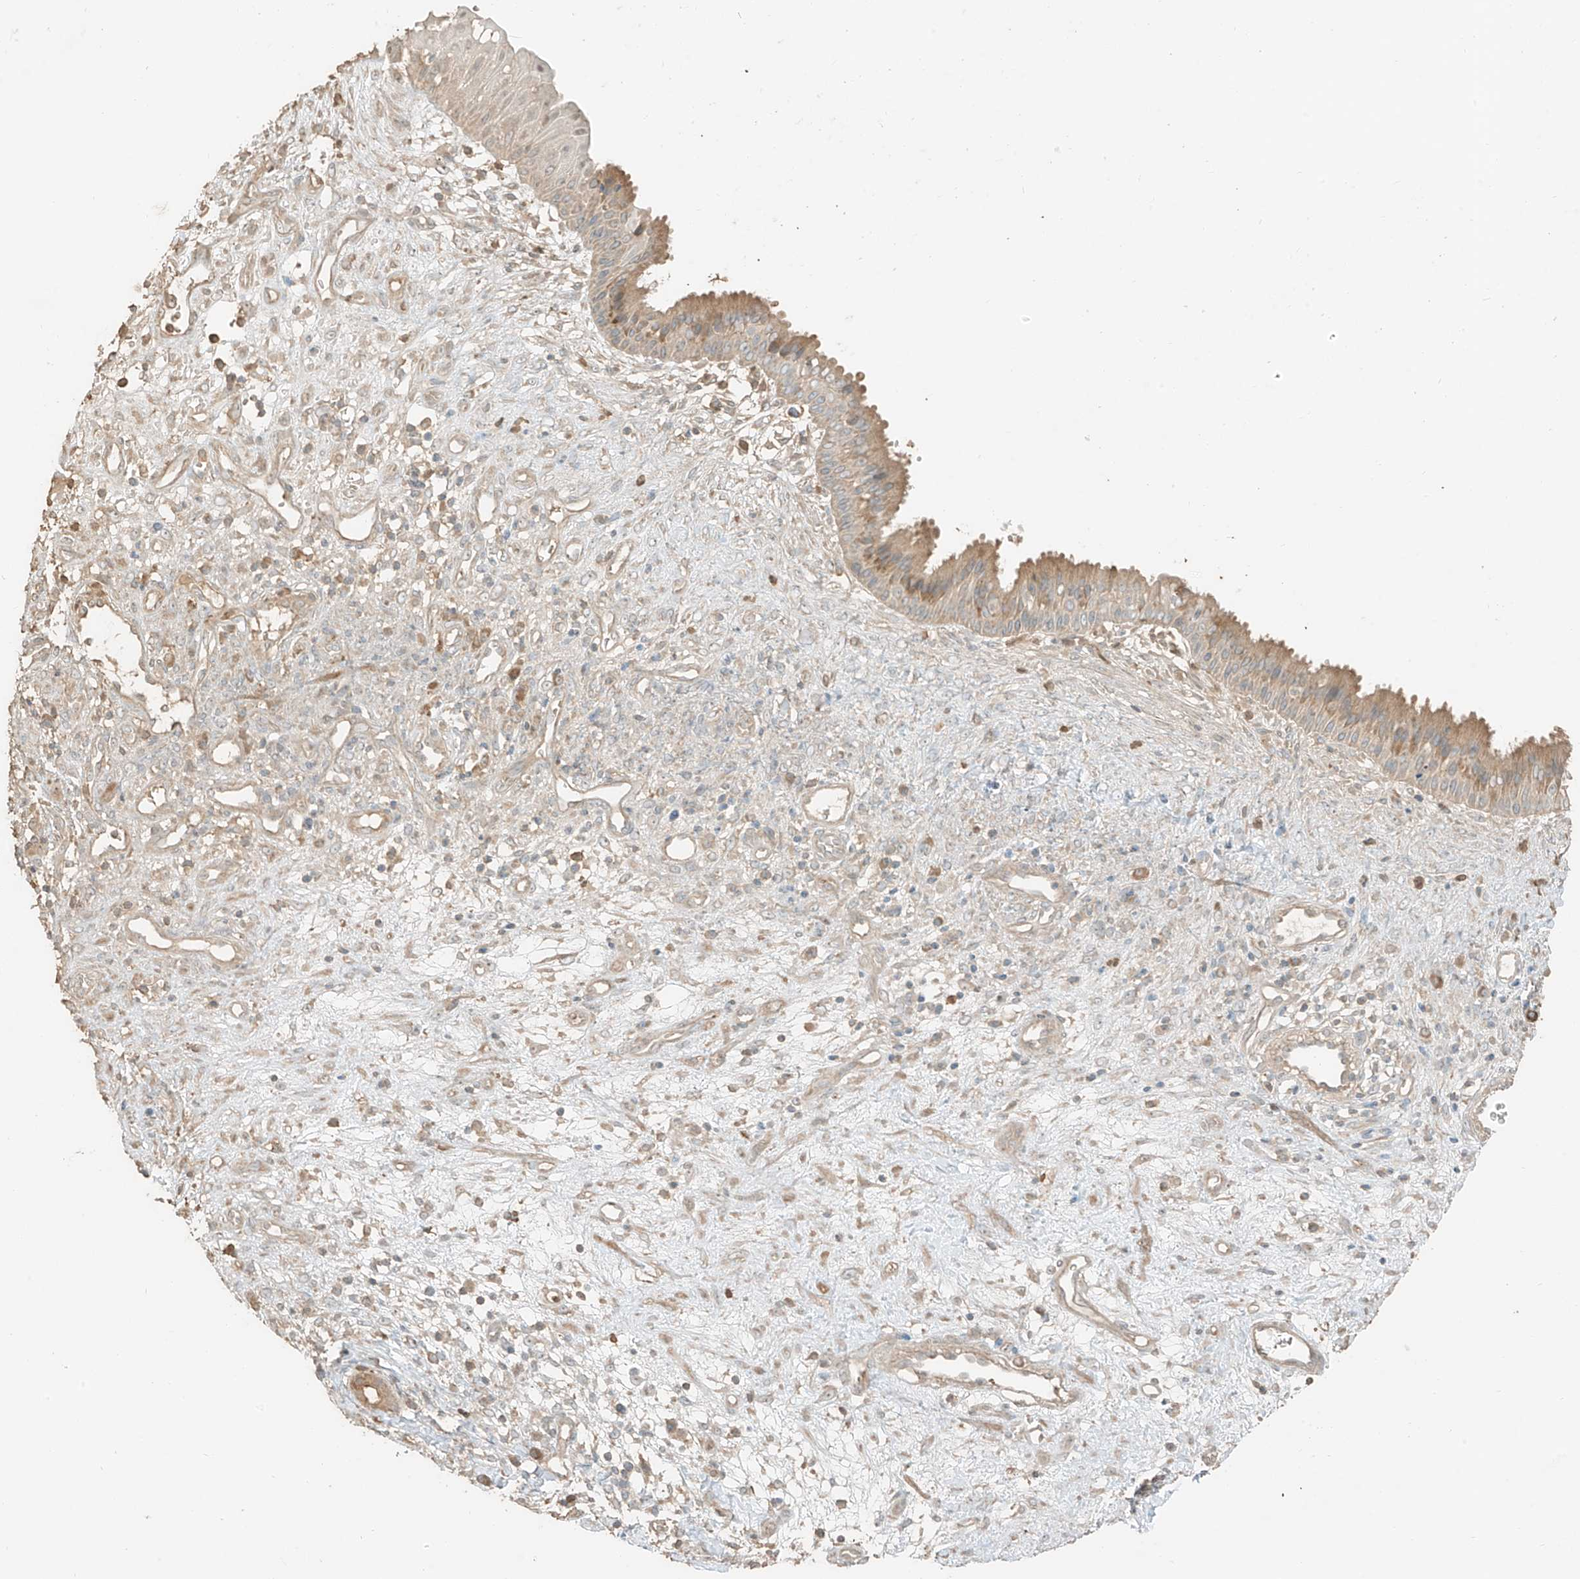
{"staining": {"intensity": "weak", "quantity": "25%-75%", "location": "cytoplasmic/membranous"}, "tissue": "nasopharynx", "cell_type": "Respiratory epithelial cells", "image_type": "normal", "snomed": [{"axis": "morphology", "description": "Normal tissue, NOS"}, {"axis": "topography", "description": "Nasopharynx"}], "caption": "Weak cytoplasmic/membranous protein expression is present in approximately 25%-75% of respiratory epithelial cells in nasopharynx. The protein of interest is shown in brown color, while the nuclei are stained blue.", "gene": "RFTN2", "patient": {"sex": "male", "age": 22}}